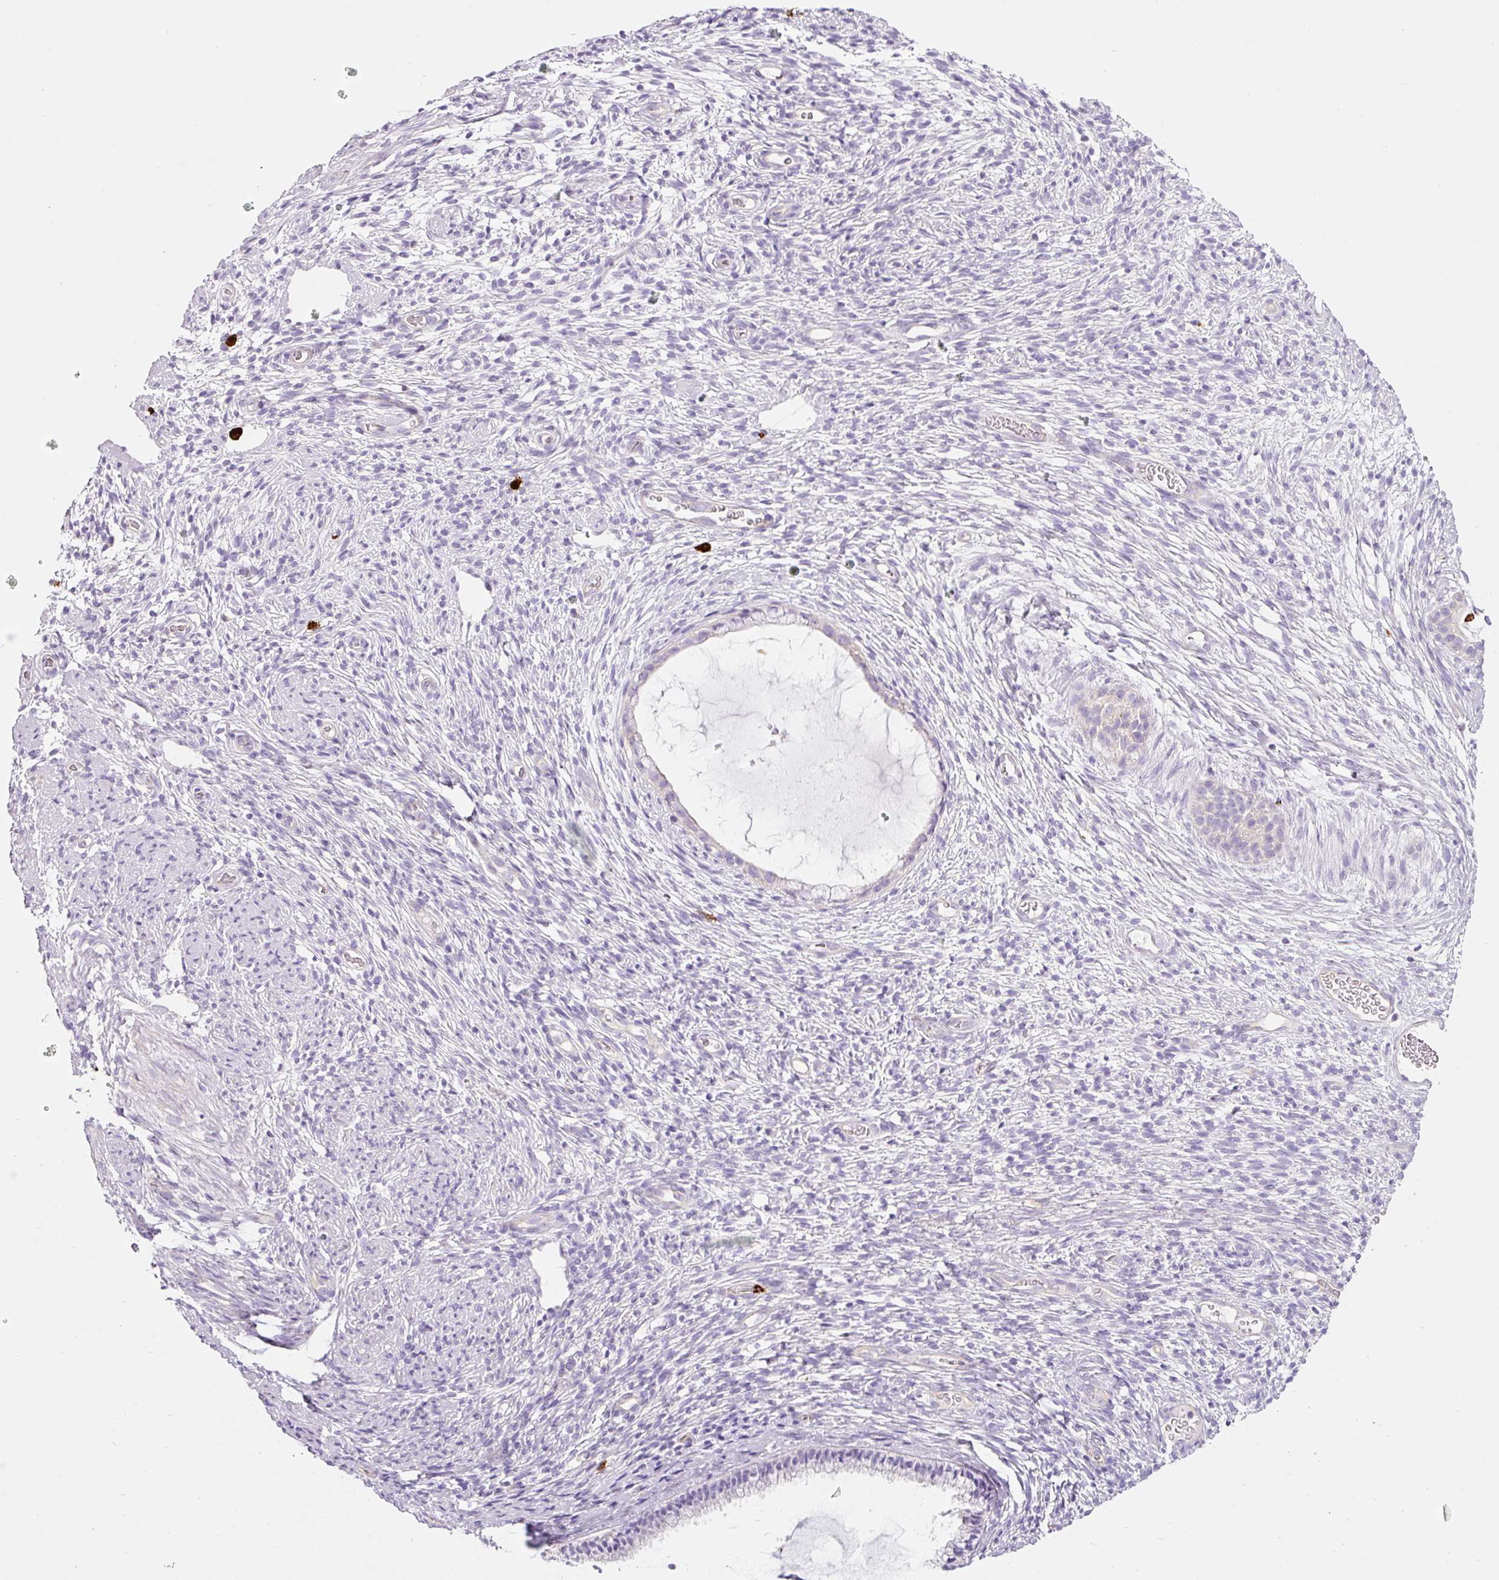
{"staining": {"intensity": "negative", "quantity": "none", "location": "none"}, "tissue": "cervix", "cell_type": "Glandular cells", "image_type": "normal", "snomed": [{"axis": "morphology", "description": "Normal tissue, NOS"}, {"axis": "topography", "description": "Cervix"}], "caption": "The histopathology image exhibits no staining of glandular cells in normal cervix.", "gene": "MAP3K3", "patient": {"sex": "female", "age": 76}}